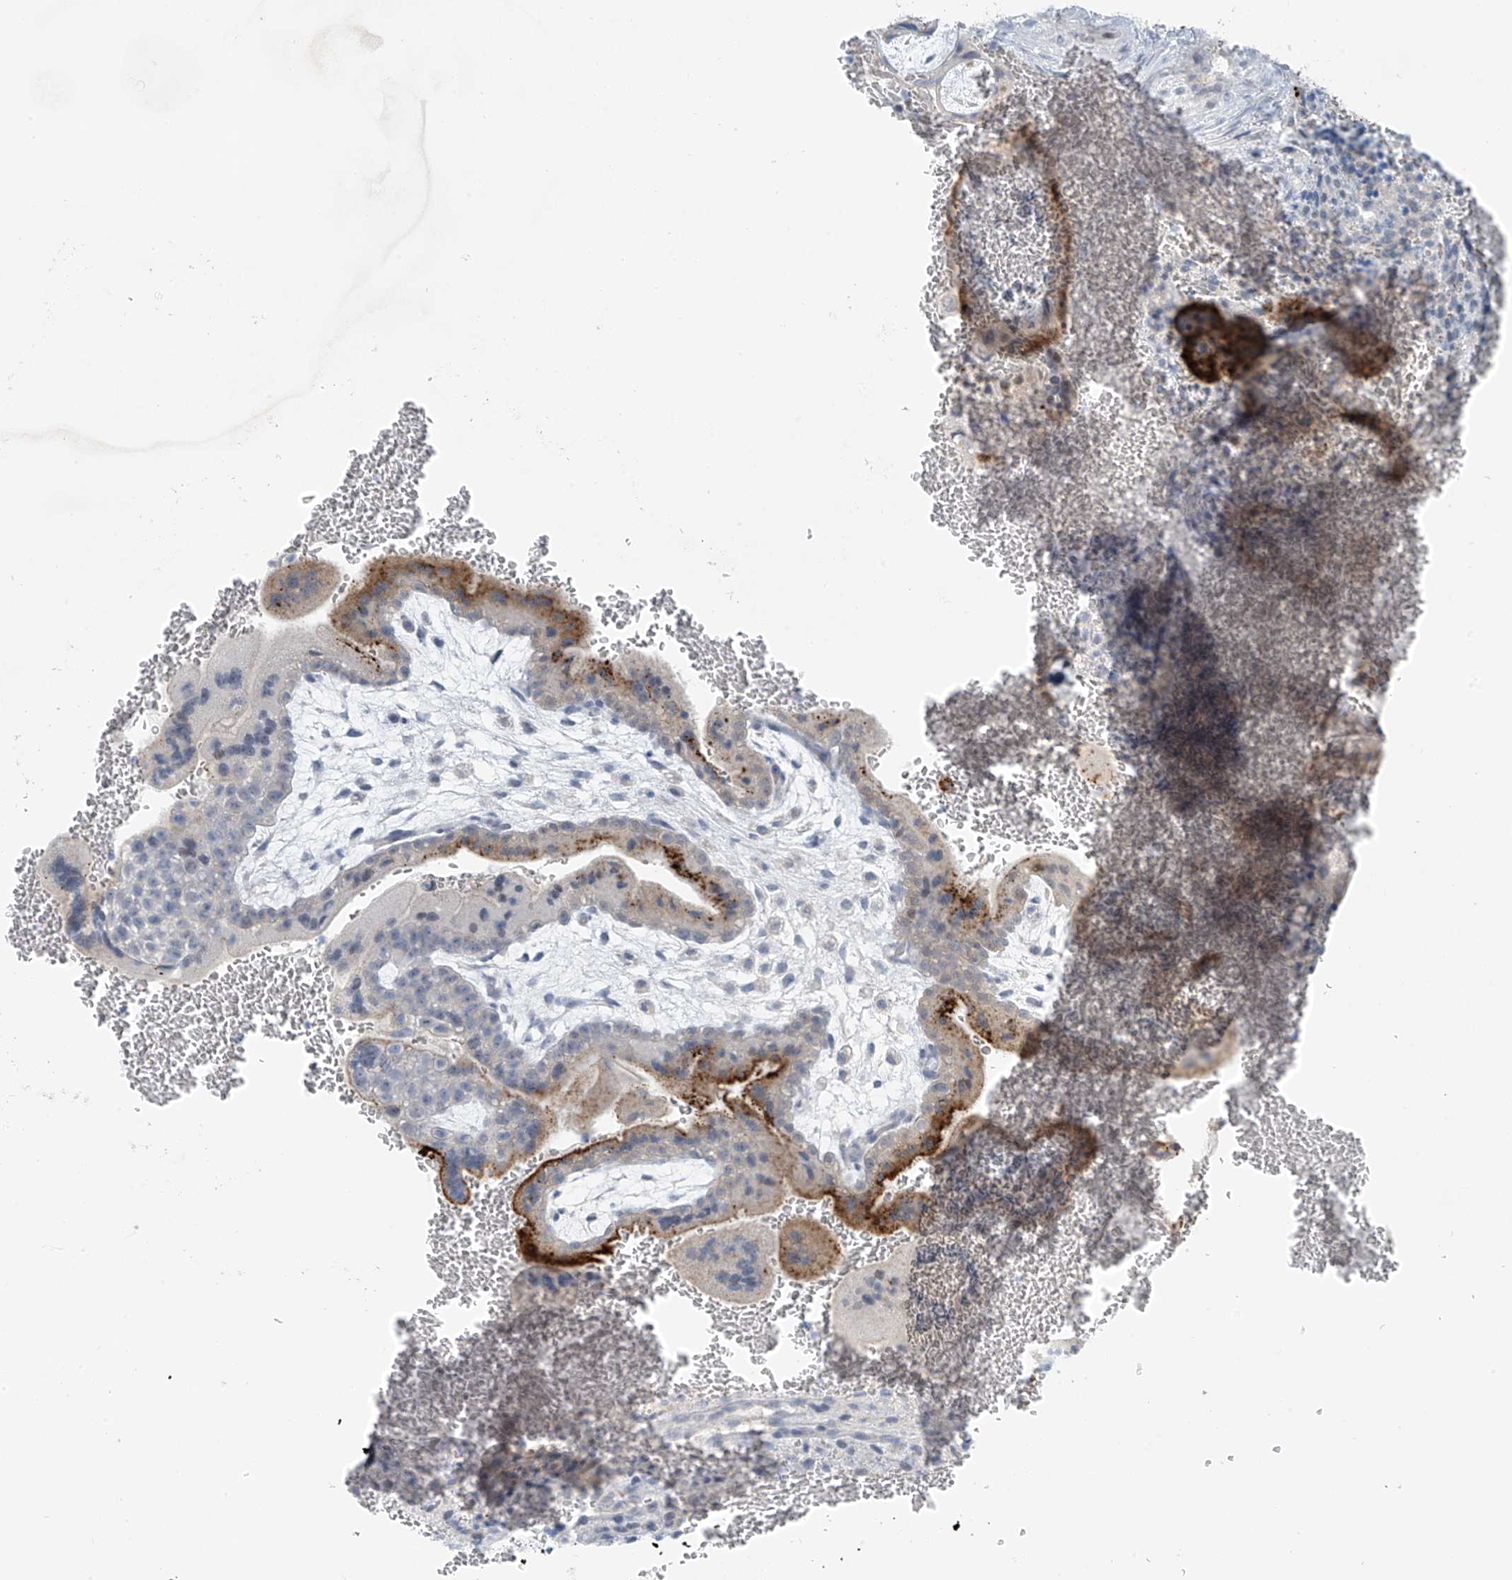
{"staining": {"intensity": "strong", "quantity": "<25%", "location": "cytoplasmic/membranous"}, "tissue": "placenta", "cell_type": "Trophoblastic cells", "image_type": "normal", "snomed": [{"axis": "morphology", "description": "Normal tissue, NOS"}, {"axis": "topography", "description": "Placenta"}], "caption": "Strong cytoplasmic/membranous positivity for a protein is seen in about <25% of trophoblastic cells of unremarkable placenta using immunohistochemistry.", "gene": "ZNF793", "patient": {"sex": "female", "age": 35}}